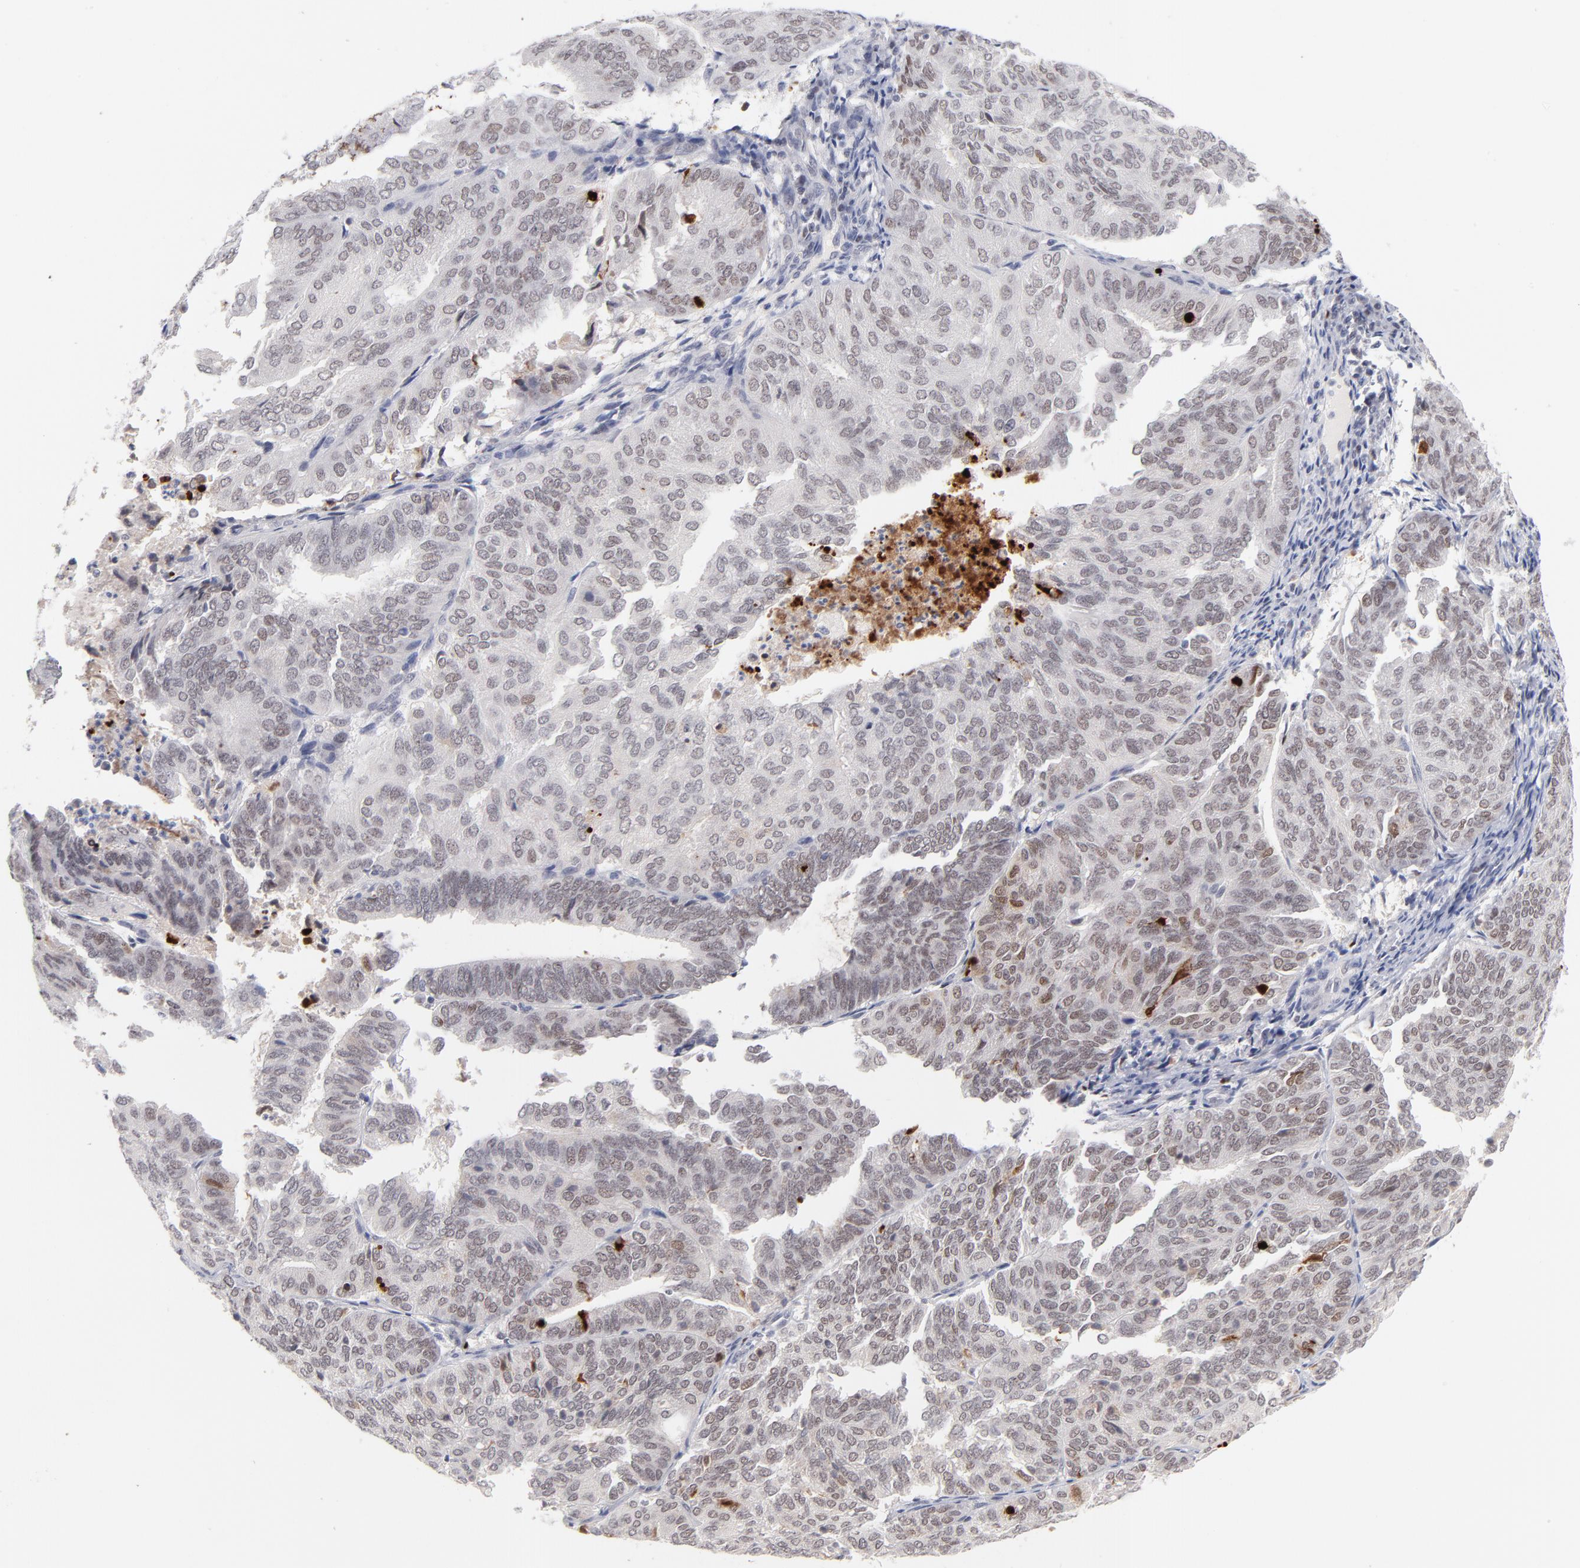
{"staining": {"intensity": "weak", "quantity": "<25%", "location": "nuclear"}, "tissue": "endometrial cancer", "cell_type": "Tumor cells", "image_type": "cancer", "snomed": [{"axis": "morphology", "description": "Adenocarcinoma, NOS"}, {"axis": "topography", "description": "Endometrium"}], "caption": "This image is of adenocarcinoma (endometrial) stained with immunohistochemistry to label a protein in brown with the nuclei are counter-stained blue. There is no staining in tumor cells. (DAB immunohistochemistry (IHC) visualized using brightfield microscopy, high magnification).", "gene": "PARP1", "patient": {"sex": "female", "age": 59}}